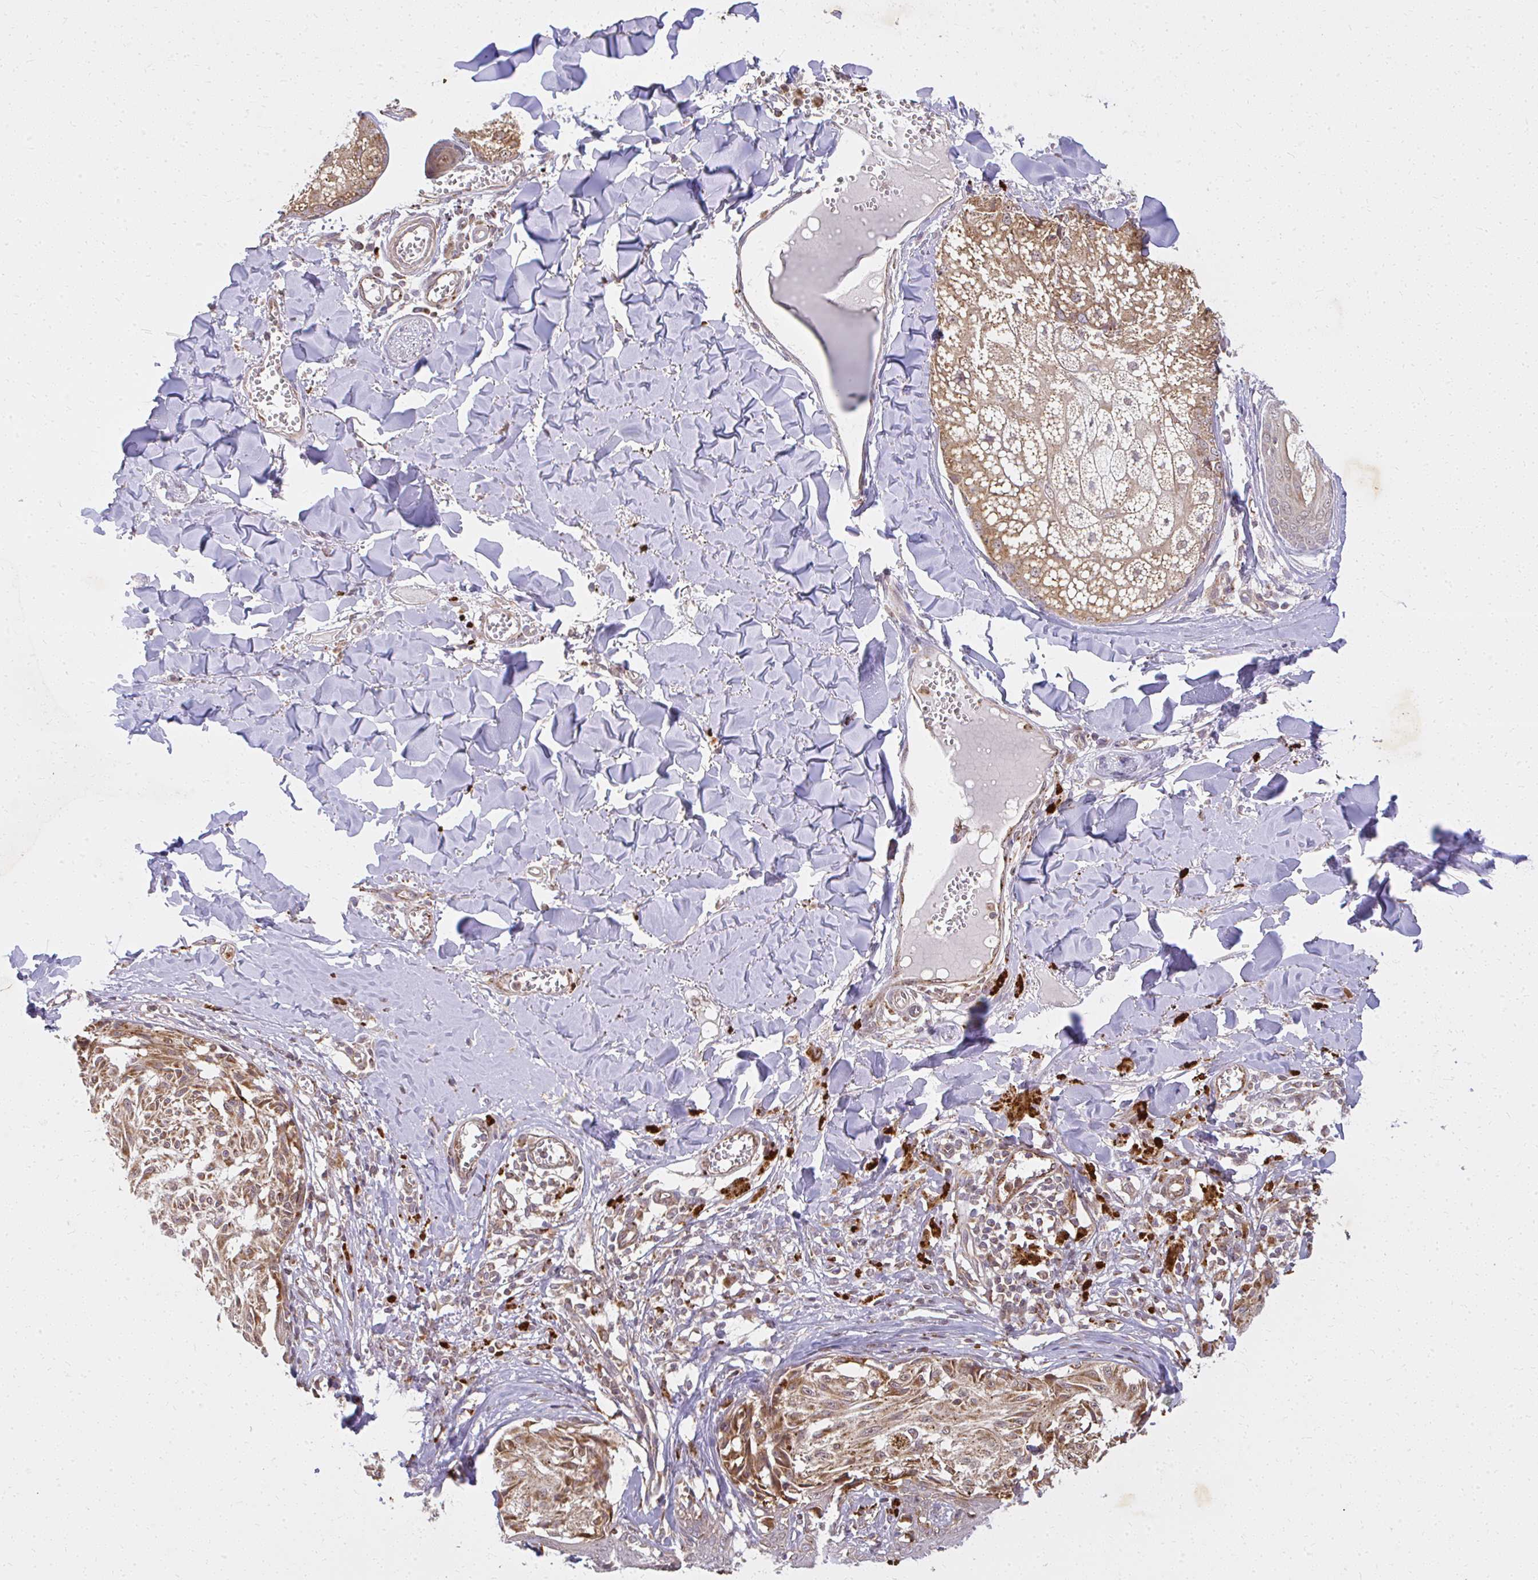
{"staining": {"intensity": "moderate", "quantity": ">75%", "location": "cytoplasmic/membranous"}, "tissue": "melanoma", "cell_type": "Tumor cells", "image_type": "cancer", "snomed": [{"axis": "morphology", "description": "Malignant melanoma, NOS"}, {"axis": "topography", "description": "Skin"}], "caption": "Tumor cells show moderate cytoplasmic/membranous positivity in approximately >75% of cells in malignant melanoma.", "gene": "GNS", "patient": {"sex": "female", "age": 43}}